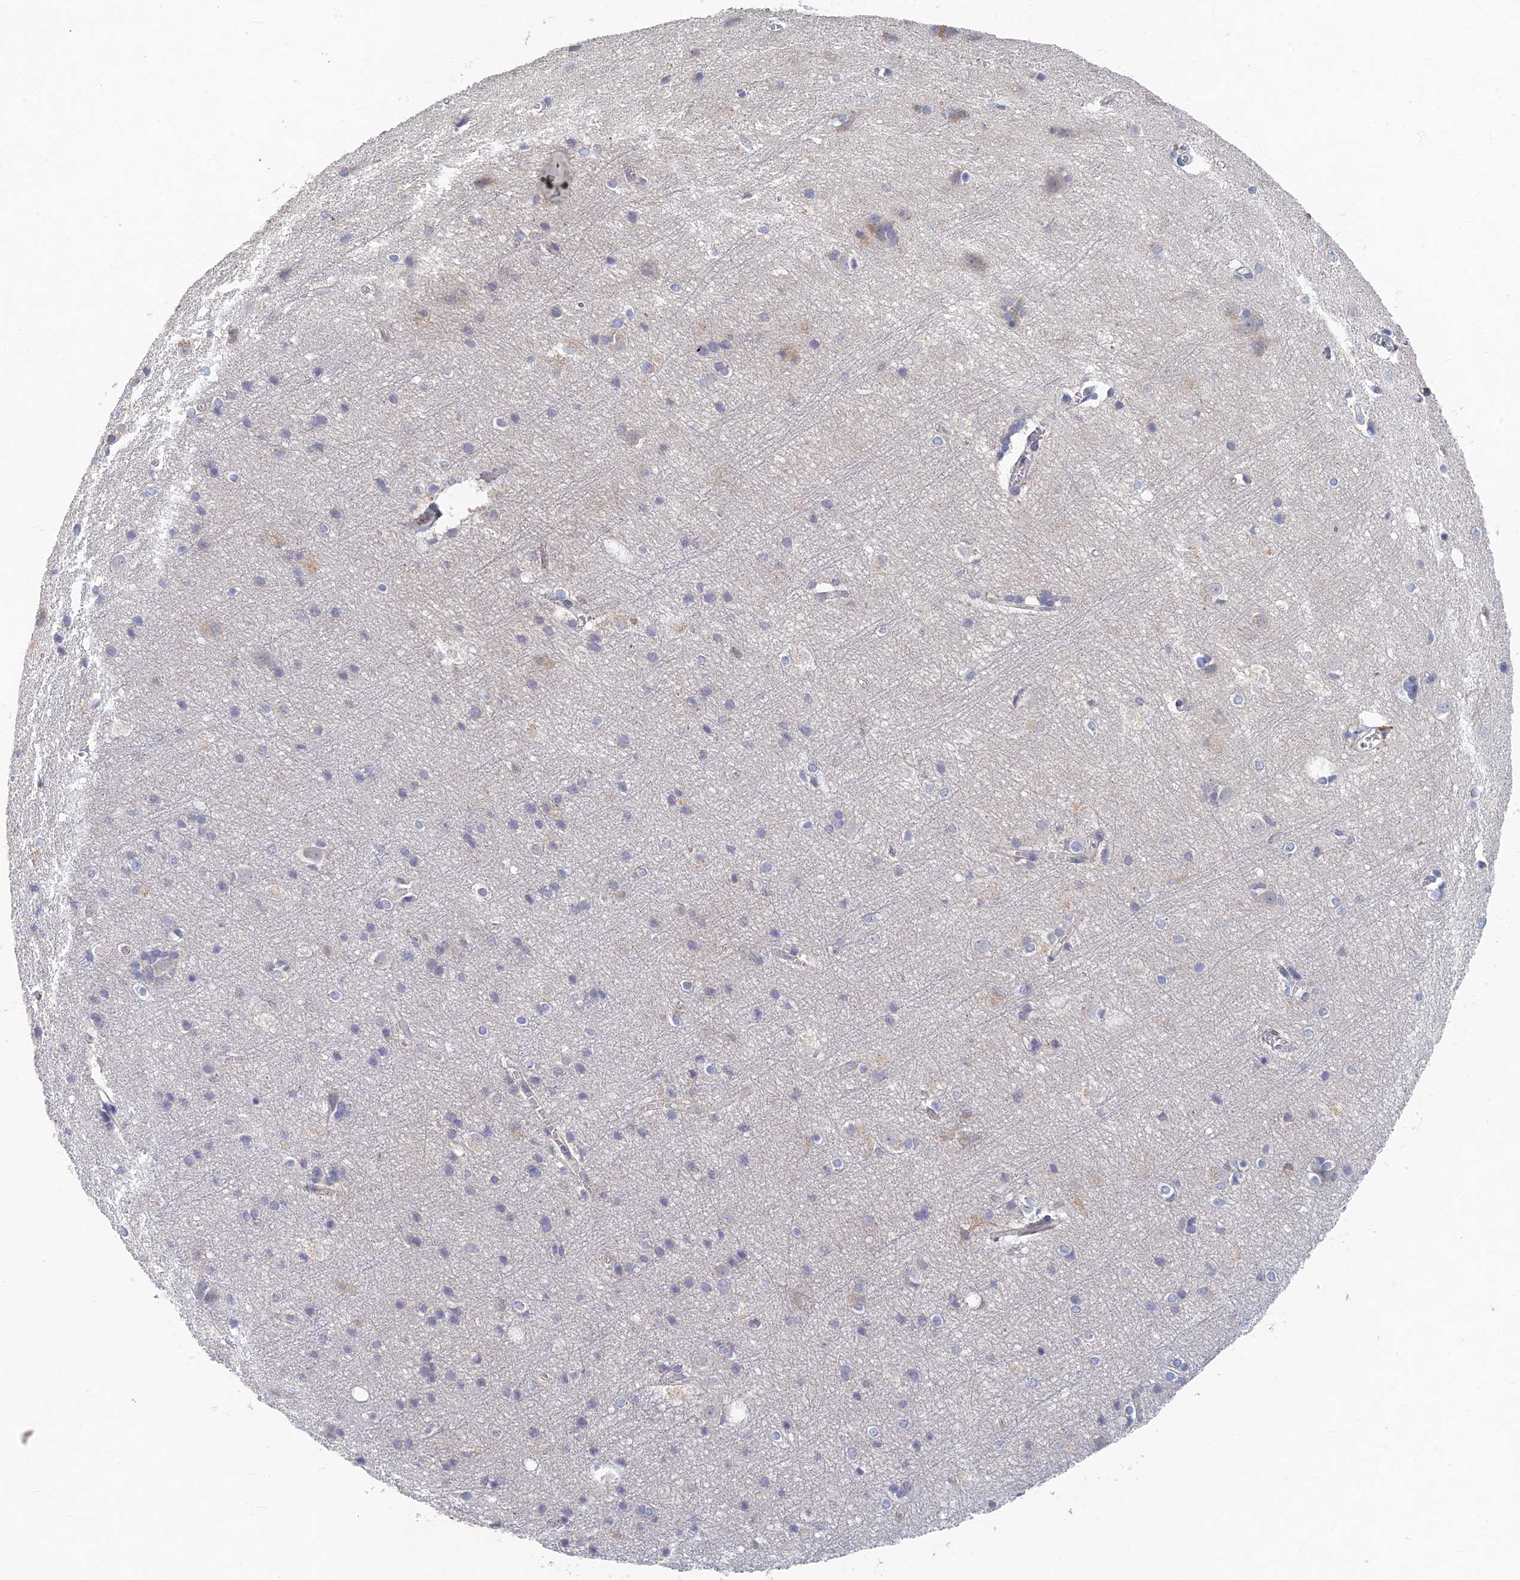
{"staining": {"intensity": "weak", "quantity": "25%-75%", "location": "cytoplasmic/membranous"}, "tissue": "cerebral cortex", "cell_type": "Endothelial cells", "image_type": "normal", "snomed": [{"axis": "morphology", "description": "Normal tissue, NOS"}, {"axis": "topography", "description": "Cerebral cortex"}], "caption": "Protein expression analysis of normal human cerebral cortex reveals weak cytoplasmic/membranous positivity in approximately 25%-75% of endothelial cells. (DAB (3,3'-diaminobenzidine) IHC, brown staining for protein, blue staining for nuclei).", "gene": "GNA15", "patient": {"sex": "male", "age": 54}}